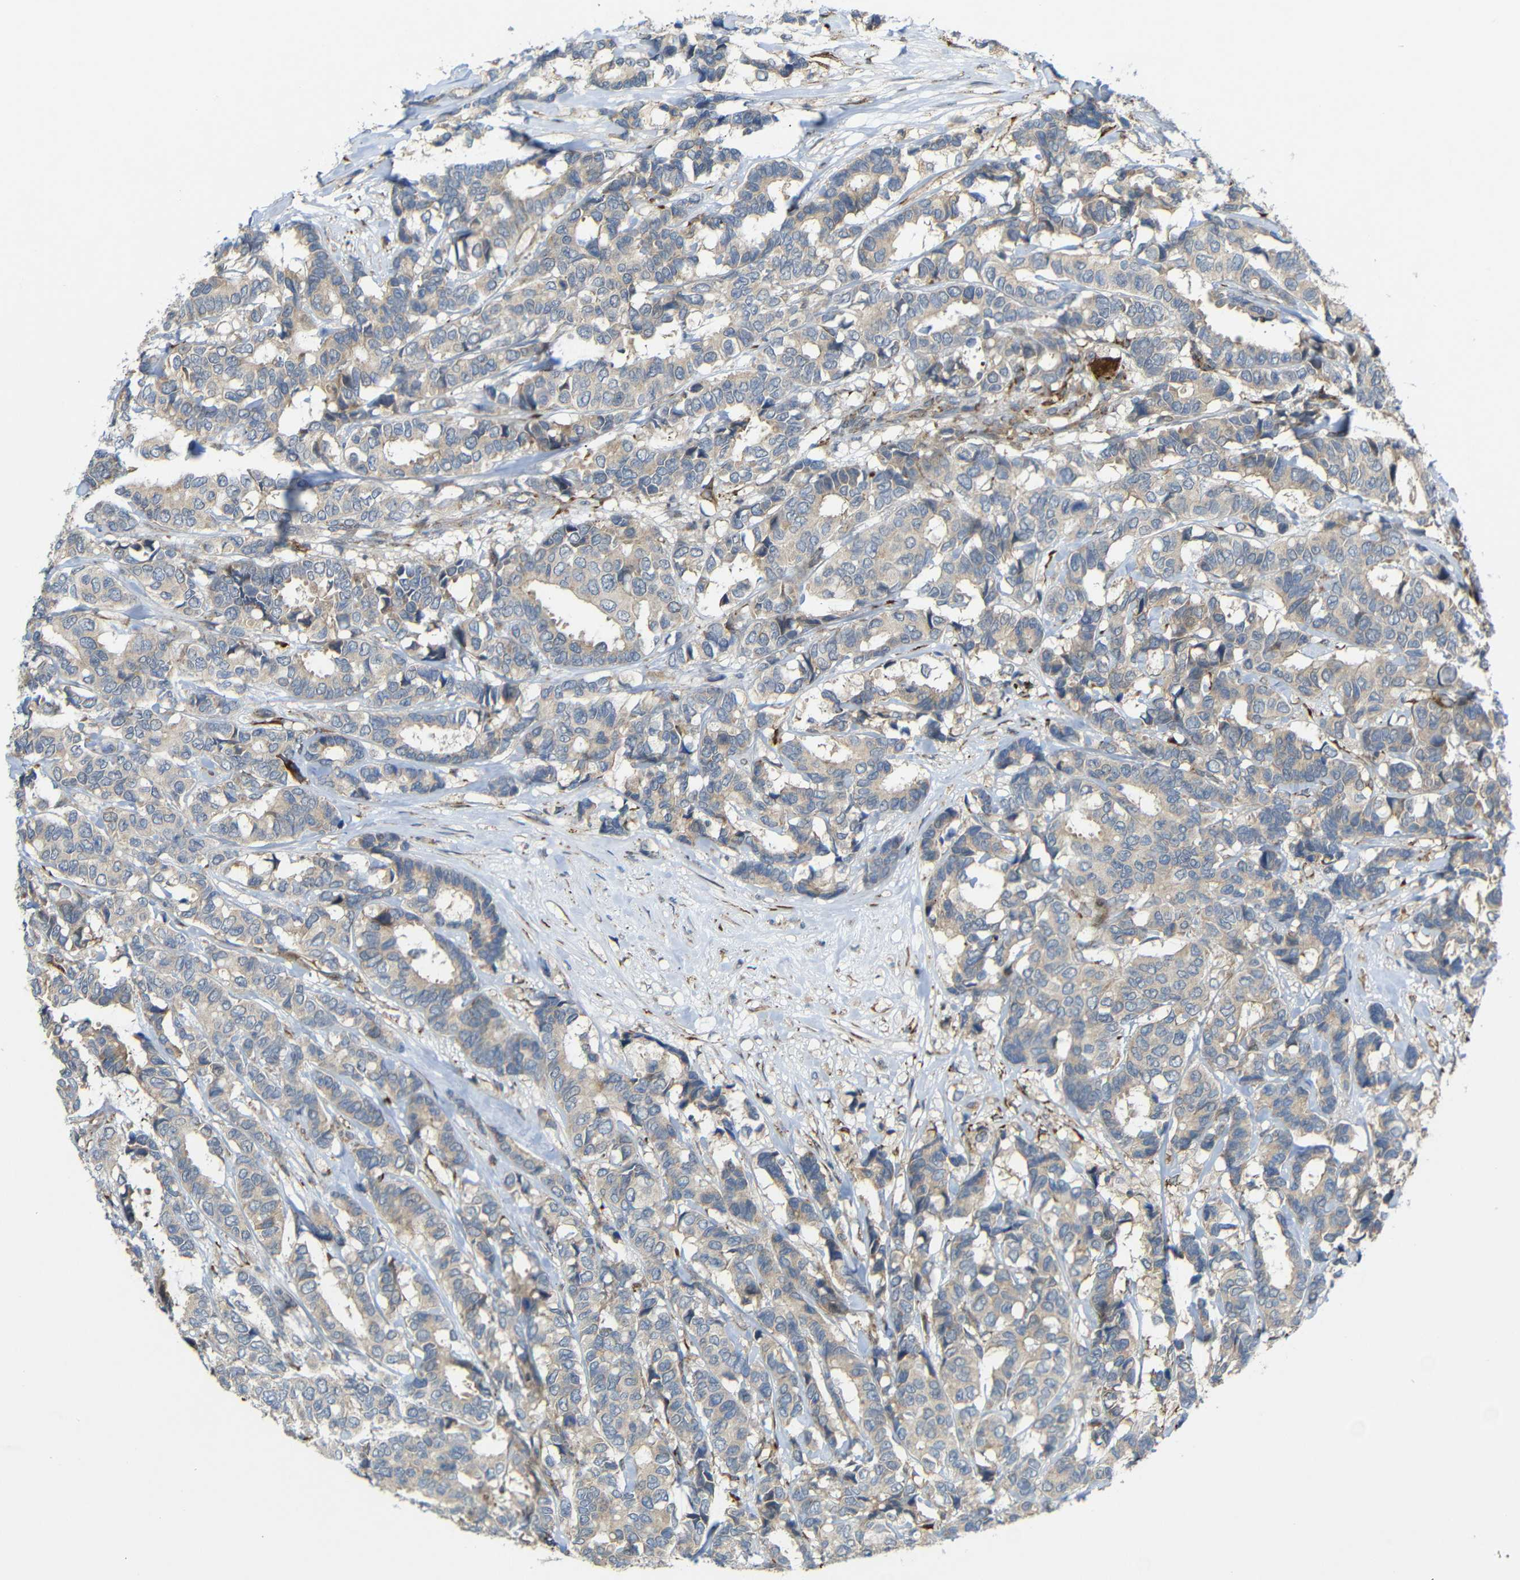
{"staining": {"intensity": "weak", "quantity": ">75%", "location": "cytoplasmic/membranous"}, "tissue": "breast cancer", "cell_type": "Tumor cells", "image_type": "cancer", "snomed": [{"axis": "morphology", "description": "Duct carcinoma"}, {"axis": "topography", "description": "Breast"}], "caption": "Weak cytoplasmic/membranous staining for a protein is appreciated in approximately >75% of tumor cells of infiltrating ductal carcinoma (breast) using IHC.", "gene": "P3H2", "patient": {"sex": "female", "age": 87}}